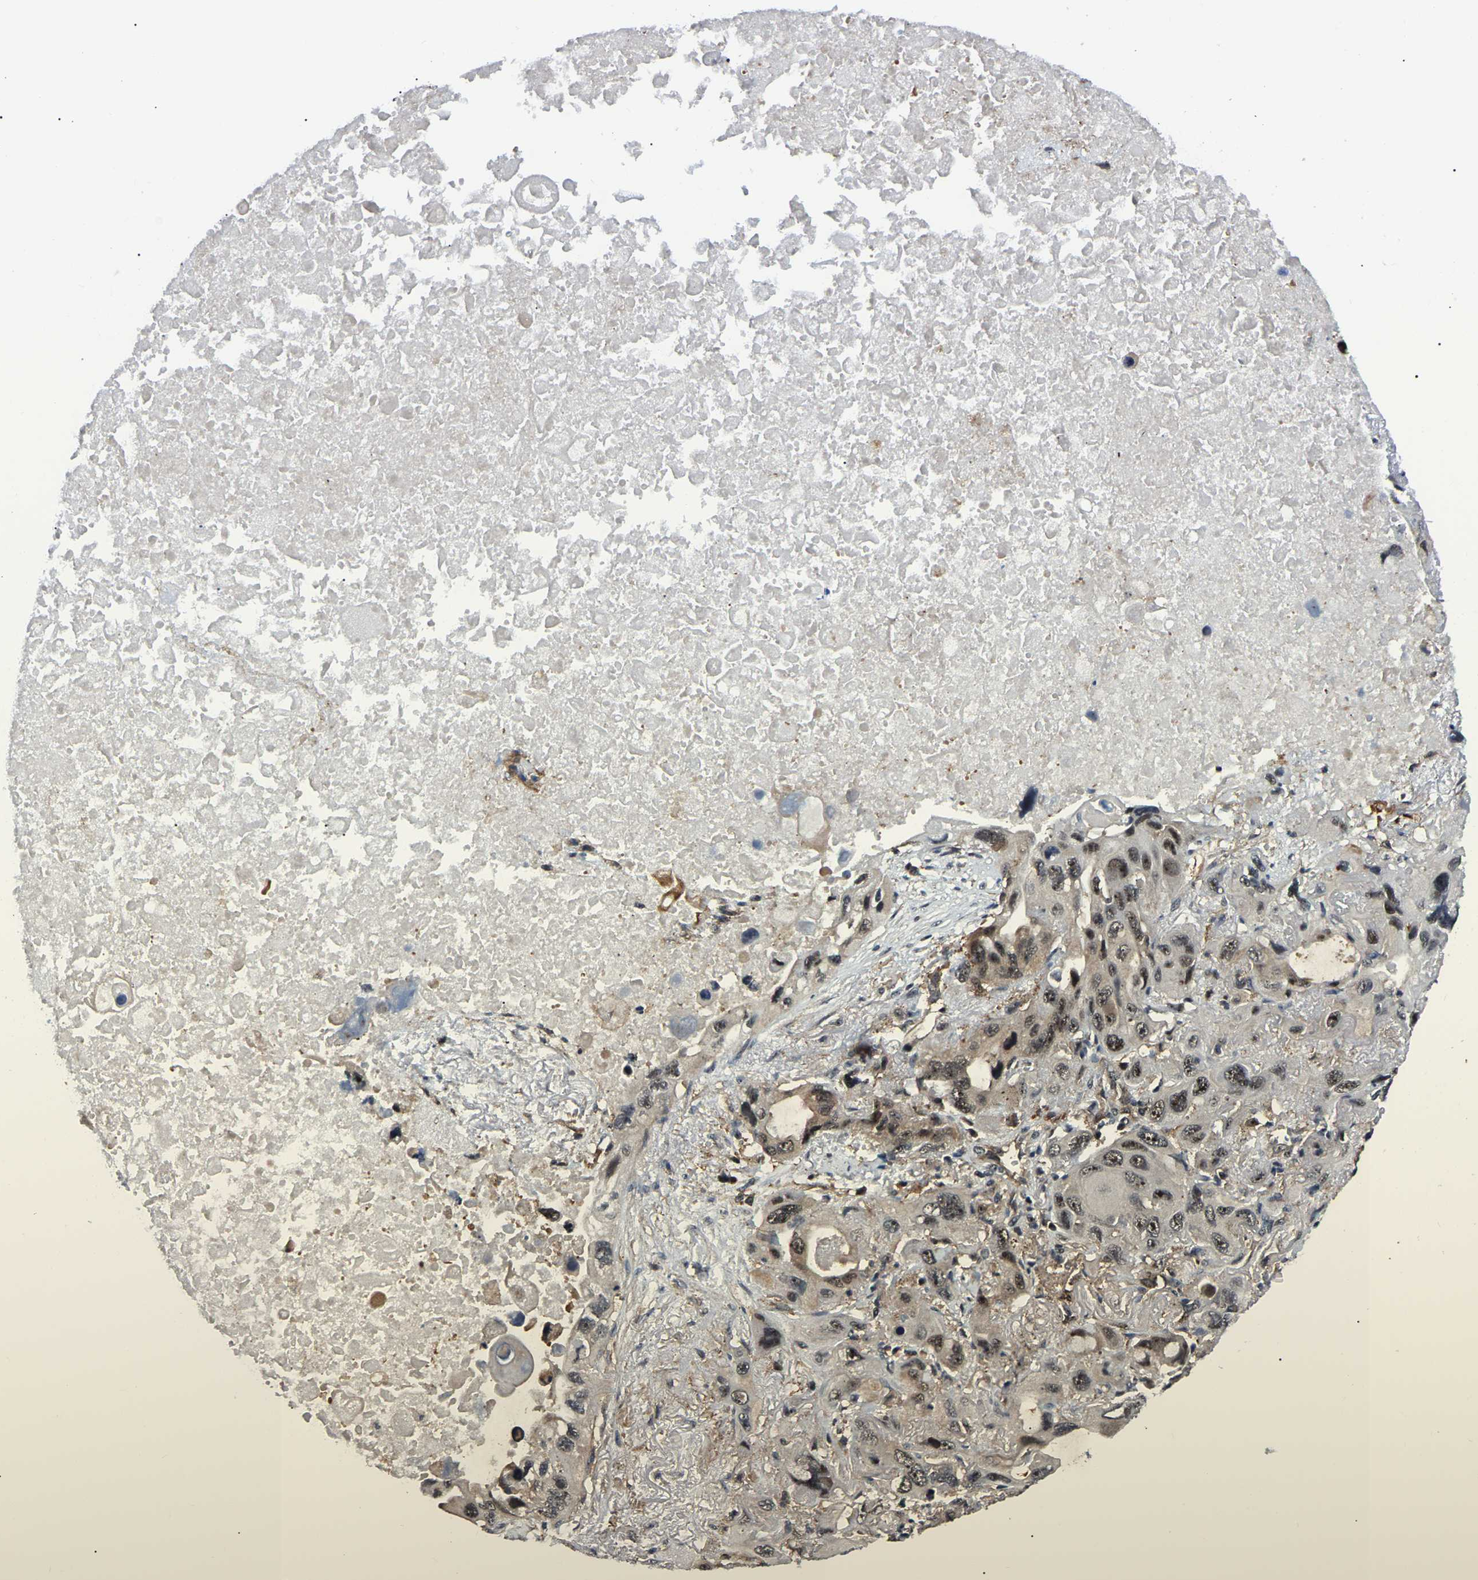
{"staining": {"intensity": "moderate", "quantity": ">75%", "location": "cytoplasmic/membranous,nuclear"}, "tissue": "lung cancer", "cell_type": "Tumor cells", "image_type": "cancer", "snomed": [{"axis": "morphology", "description": "Squamous cell carcinoma, NOS"}, {"axis": "topography", "description": "Lung"}], "caption": "Protein expression by immunohistochemistry (IHC) demonstrates moderate cytoplasmic/membranous and nuclear staining in approximately >75% of tumor cells in lung squamous cell carcinoma.", "gene": "RRP1B", "patient": {"sex": "female", "age": 73}}